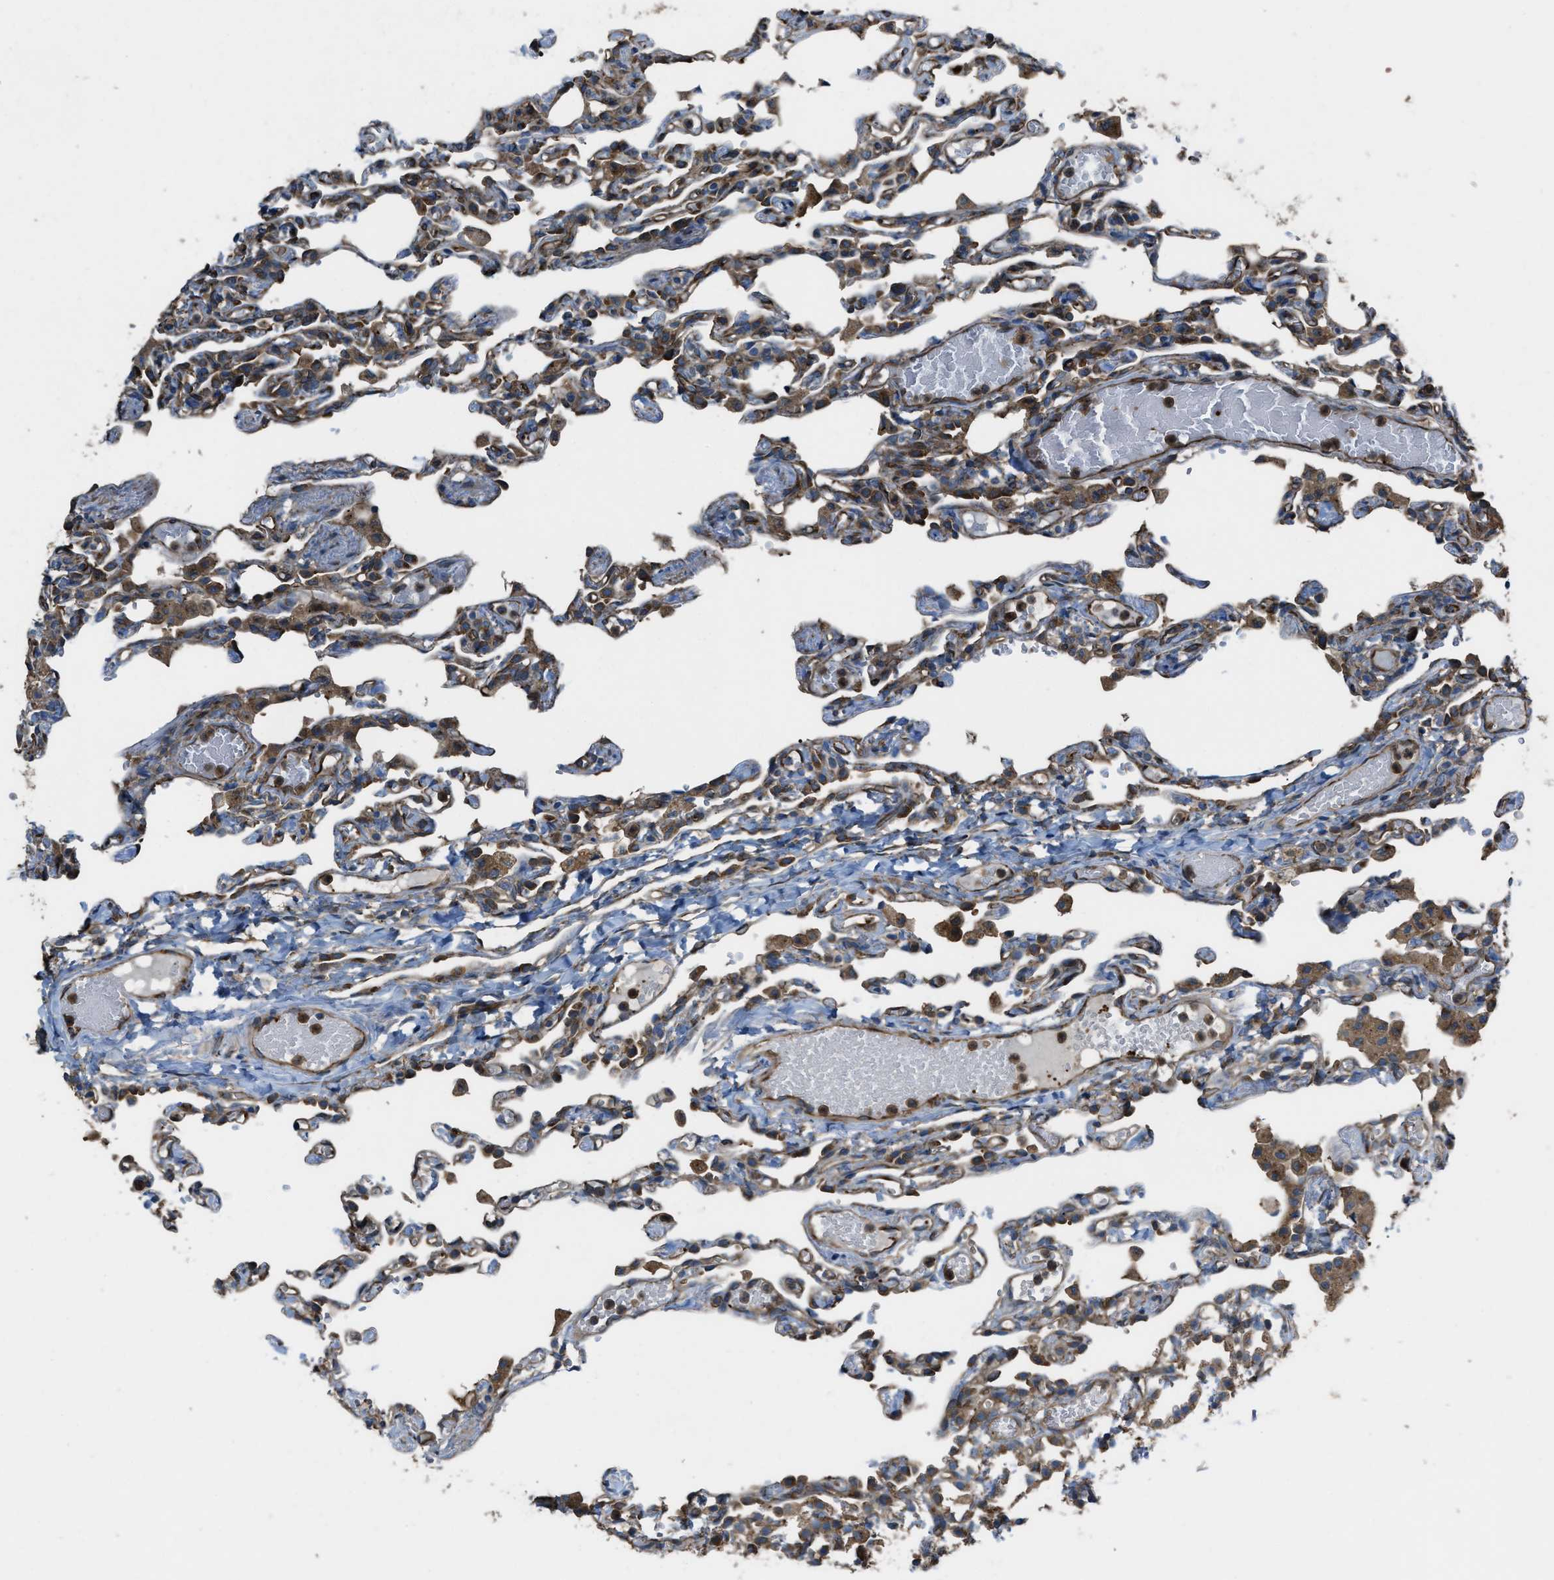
{"staining": {"intensity": "moderate", "quantity": ">75%", "location": "cytoplasmic/membranous"}, "tissue": "lung", "cell_type": "Alveolar cells", "image_type": "normal", "snomed": [{"axis": "morphology", "description": "Normal tissue, NOS"}, {"axis": "topography", "description": "Lung"}], "caption": "Immunohistochemical staining of normal lung demonstrates moderate cytoplasmic/membranous protein positivity in about >75% of alveolar cells.", "gene": "TRPC1", "patient": {"sex": "male", "age": 21}}